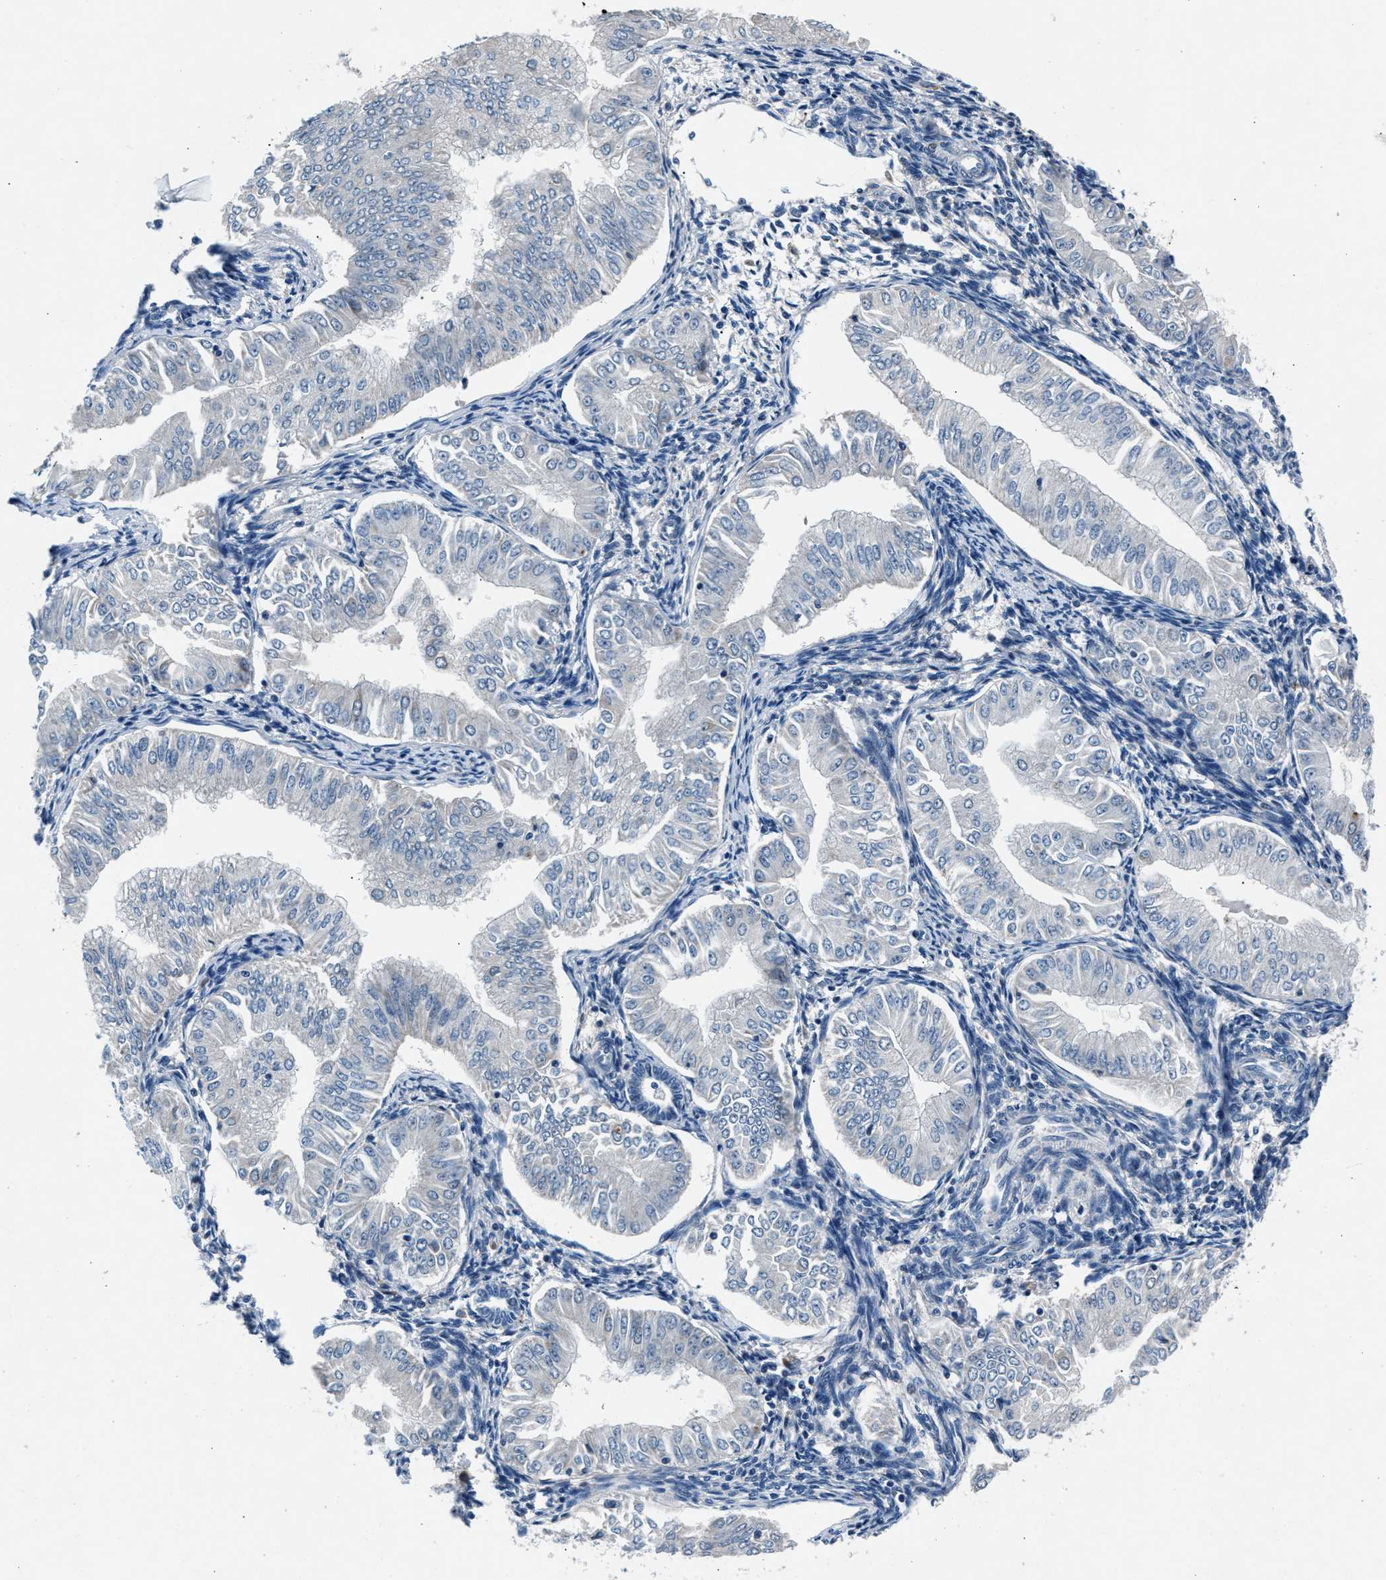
{"staining": {"intensity": "negative", "quantity": "none", "location": "none"}, "tissue": "endometrial cancer", "cell_type": "Tumor cells", "image_type": "cancer", "snomed": [{"axis": "morphology", "description": "Normal tissue, NOS"}, {"axis": "morphology", "description": "Adenocarcinoma, NOS"}, {"axis": "topography", "description": "Endometrium"}], "caption": "IHC of human adenocarcinoma (endometrial) reveals no staining in tumor cells.", "gene": "DENND6B", "patient": {"sex": "female", "age": 53}}